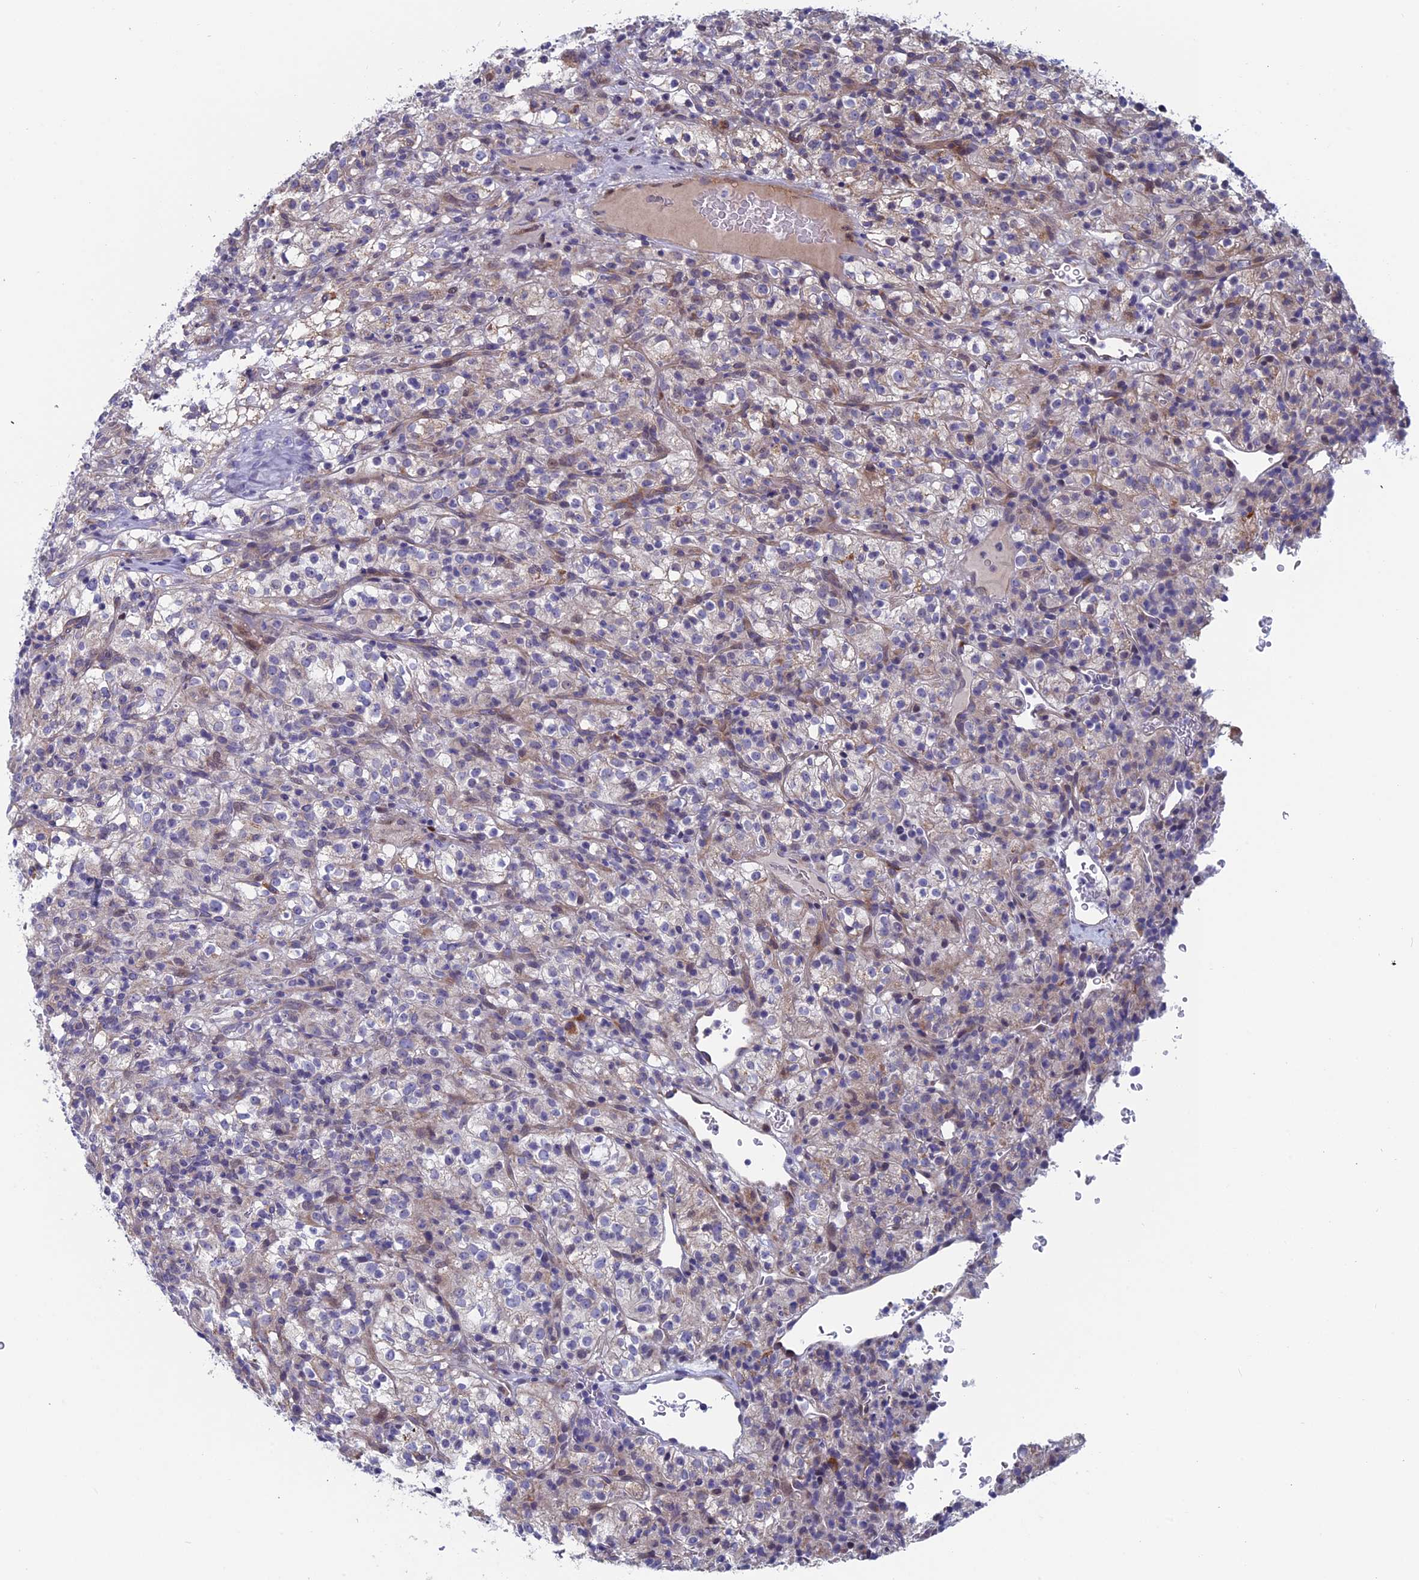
{"staining": {"intensity": "weak", "quantity": "<25%", "location": "cytoplasmic/membranous"}, "tissue": "renal cancer", "cell_type": "Tumor cells", "image_type": "cancer", "snomed": [{"axis": "morphology", "description": "Normal tissue, NOS"}, {"axis": "morphology", "description": "Adenocarcinoma, NOS"}, {"axis": "topography", "description": "Kidney"}], "caption": "An immunohistochemistry photomicrograph of renal cancer is shown. There is no staining in tumor cells of renal cancer. The staining is performed using DAB brown chromogen with nuclei counter-stained in using hematoxylin.", "gene": "NIBAN3", "patient": {"sex": "female", "age": 72}}